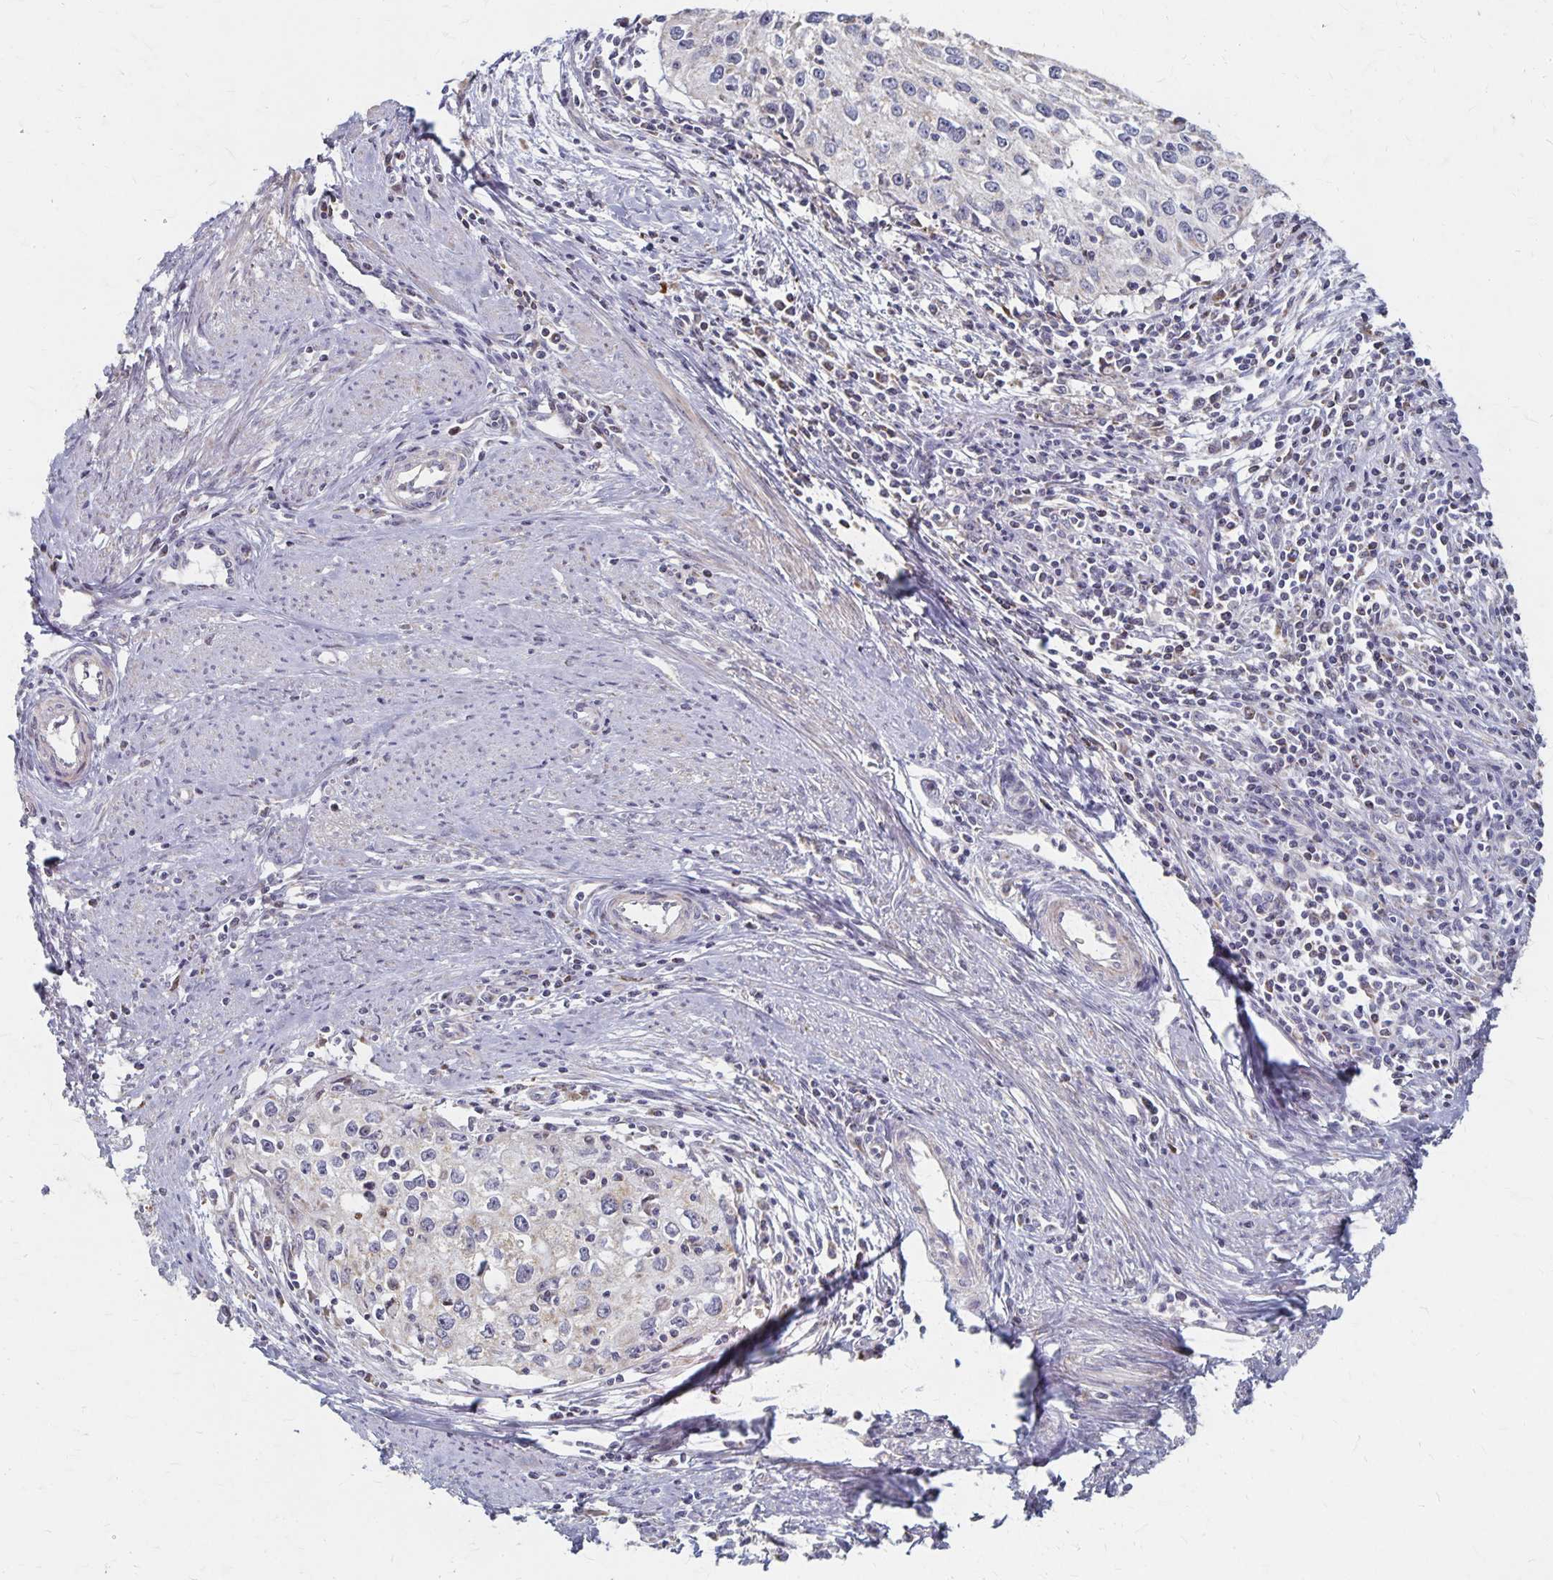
{"staining": {"intensity": "negative", "quantity": "none", "location": "none"}, "tissue": "cervical cancer", "cell_type": "Tumor cells", "image_type": "cancer", "snomed": [{"axis": "morphology", "description": "Squamous cell carcinoma, NOS"}, {"axis": "topography", "description": "Cervix"}], "caption": "The image displays no significant staining in tumor cells of cervical squamous cell carcinoma. (Brightfield microscopy of DAB (3,3'-diaminobenzidine) immunohistochemistry (IHC) at high magnification).", "gene": "DYRK4", "patient": {"sex": "female", "age": 40}}